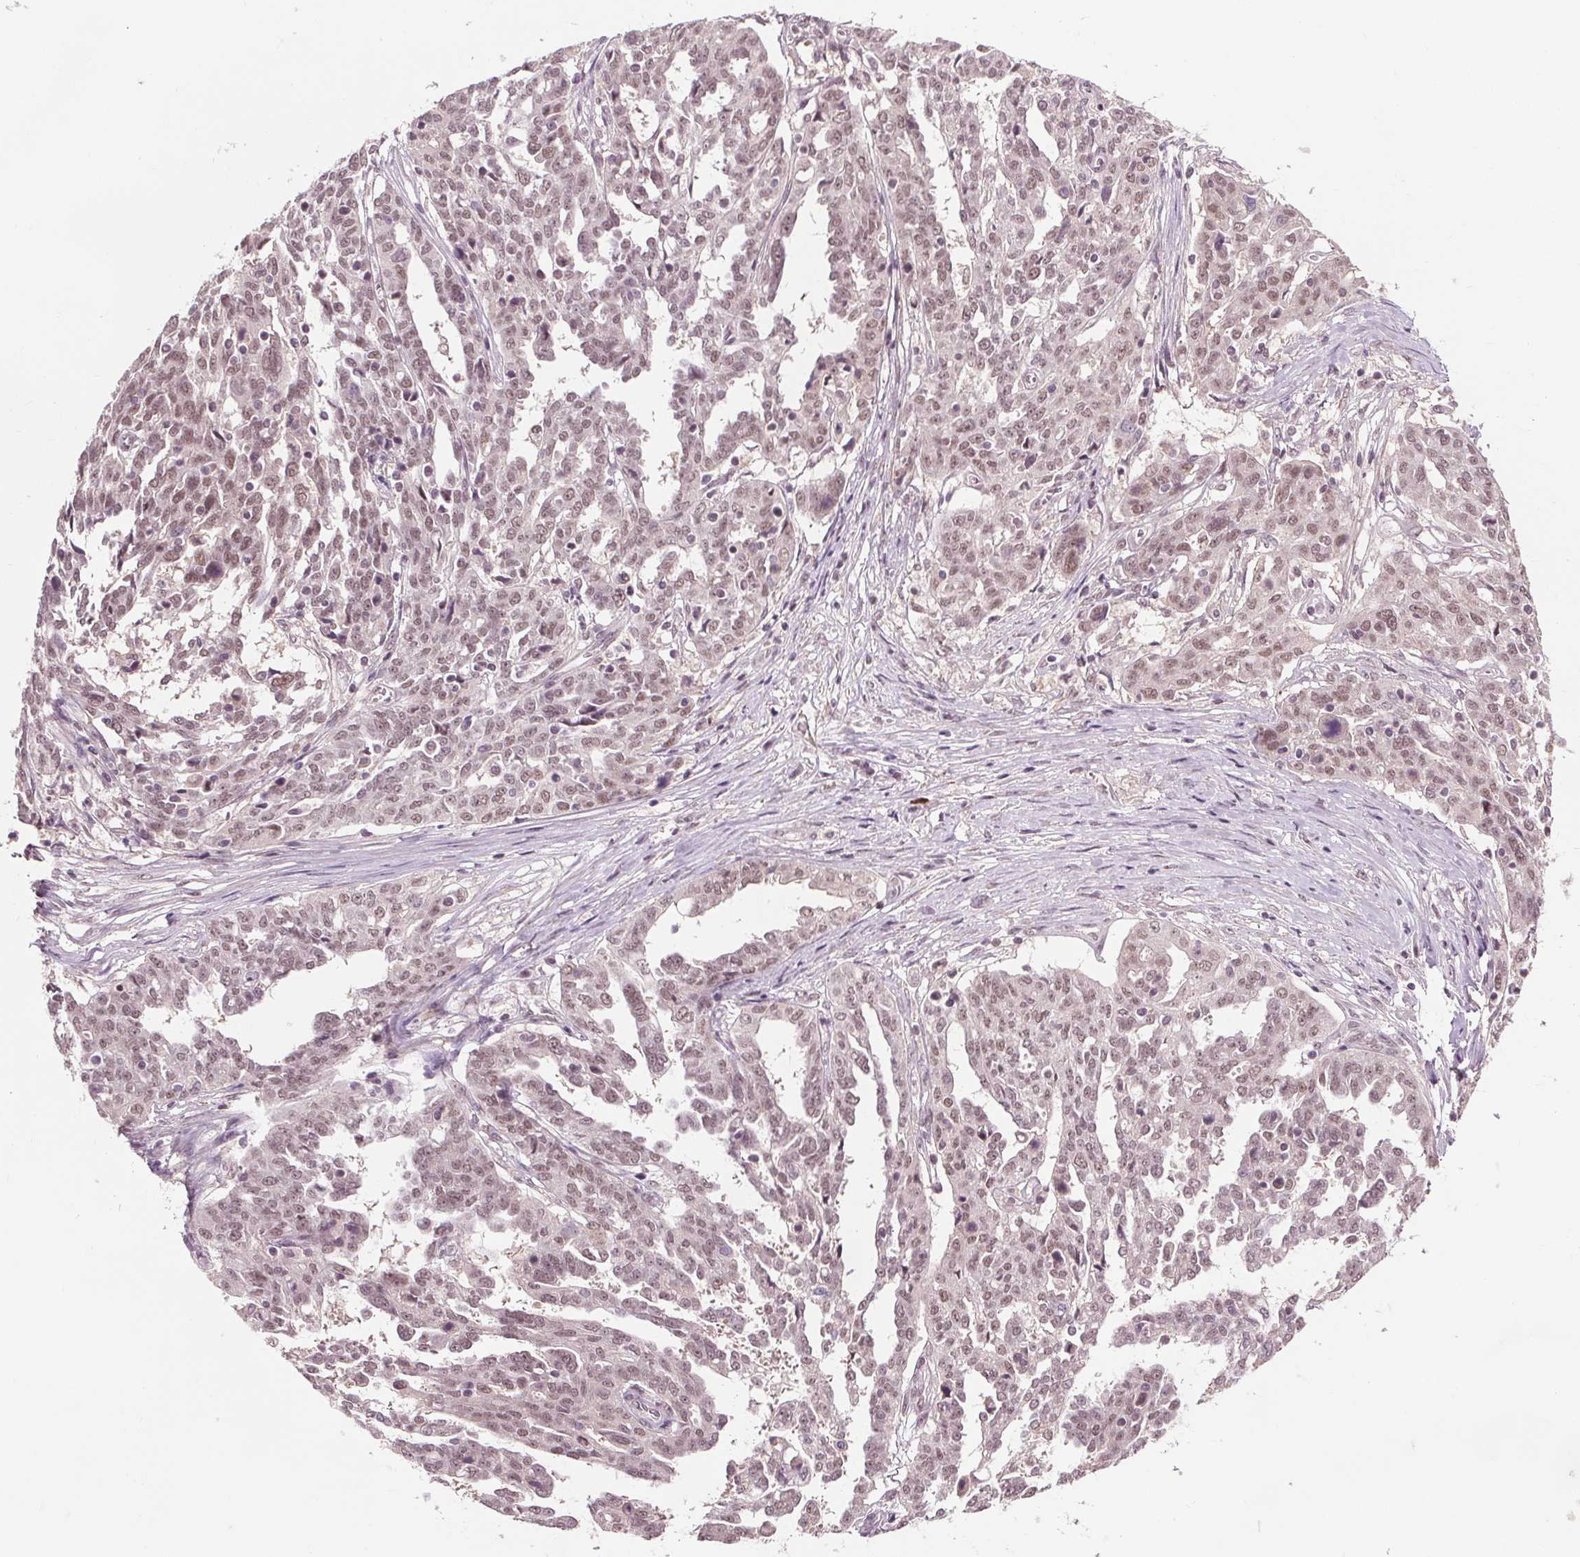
{"staining": {"intensity": "weak", "quantity": ">75%", "location": "nuclear"}, "tissue": "ovarian cancer", "cell_type": "Tumor cells", "image_type": "cancer", "snomed": [{"axis": "morphology", "description": "Cystadenocarcinoma, serous, NOS"}, {"axis": "topography", "description": "Ovary"}], "caption": "Protein analysis of serous cystadenocarcinoma (ovarian) tissue reveals weak nuclear expression in approximately >75% of tumor cells. (DAB IHC with brightfield microscopy, high magnification).", "gene": "MED6", "patient": {"sex": "female", "age": 67}}